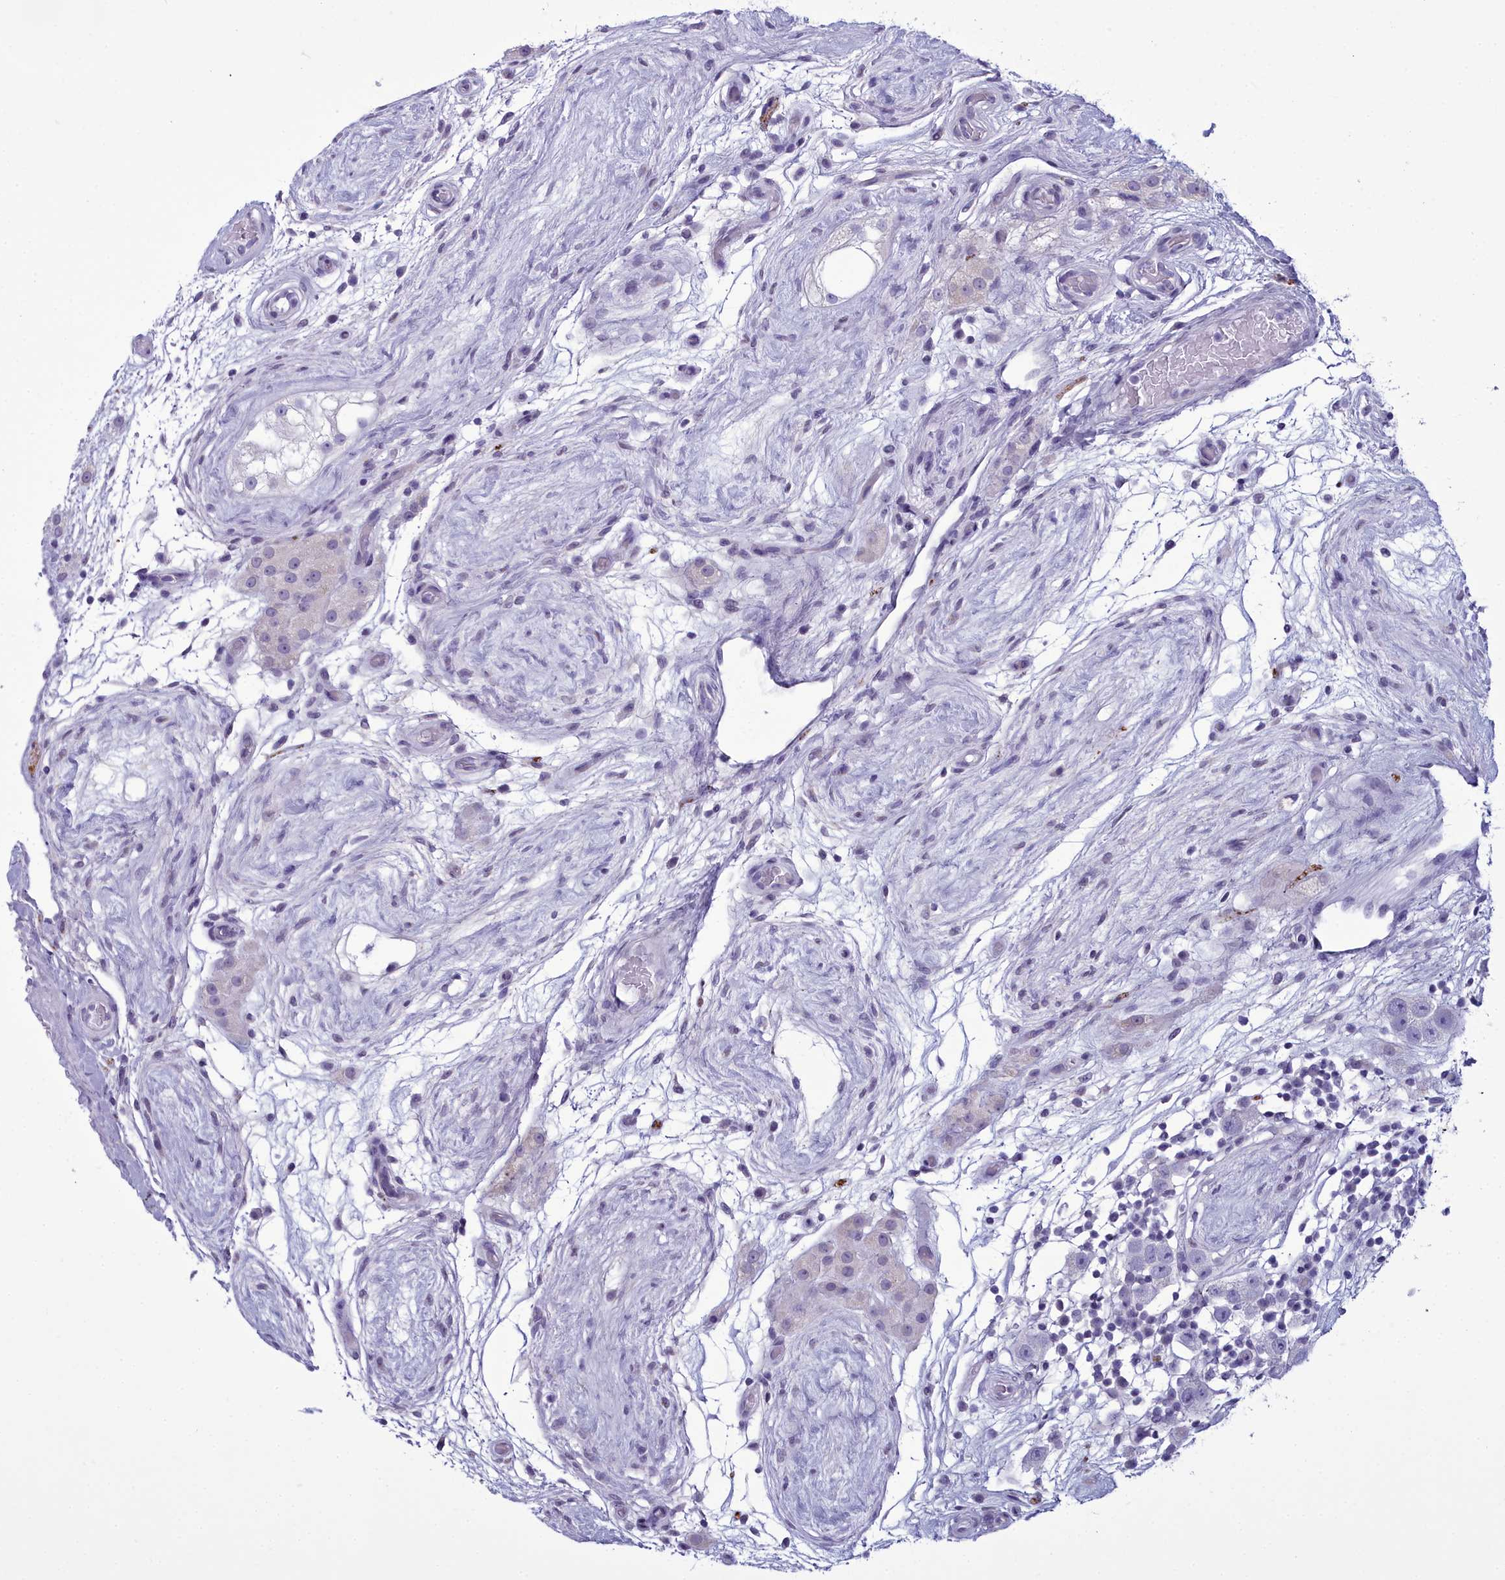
{"staining": {"intensity": "negative", "quantity": "none", "location": "none"}, "tissue": "testis cancer", "cell_type": "Tumor cells", "image_type": "cancer", "snomed": [{"axis": "morphology", "description": "Seminoma, NOS"}, {"axis": "topography", "description": "Testis"}], "caption": "Immunohistochemistry (IHC) of human seminoma (testis) exhibits no expression in tumor cells.", "gene": "MAP6", "patient": {"sex": "male", "age": 34}}